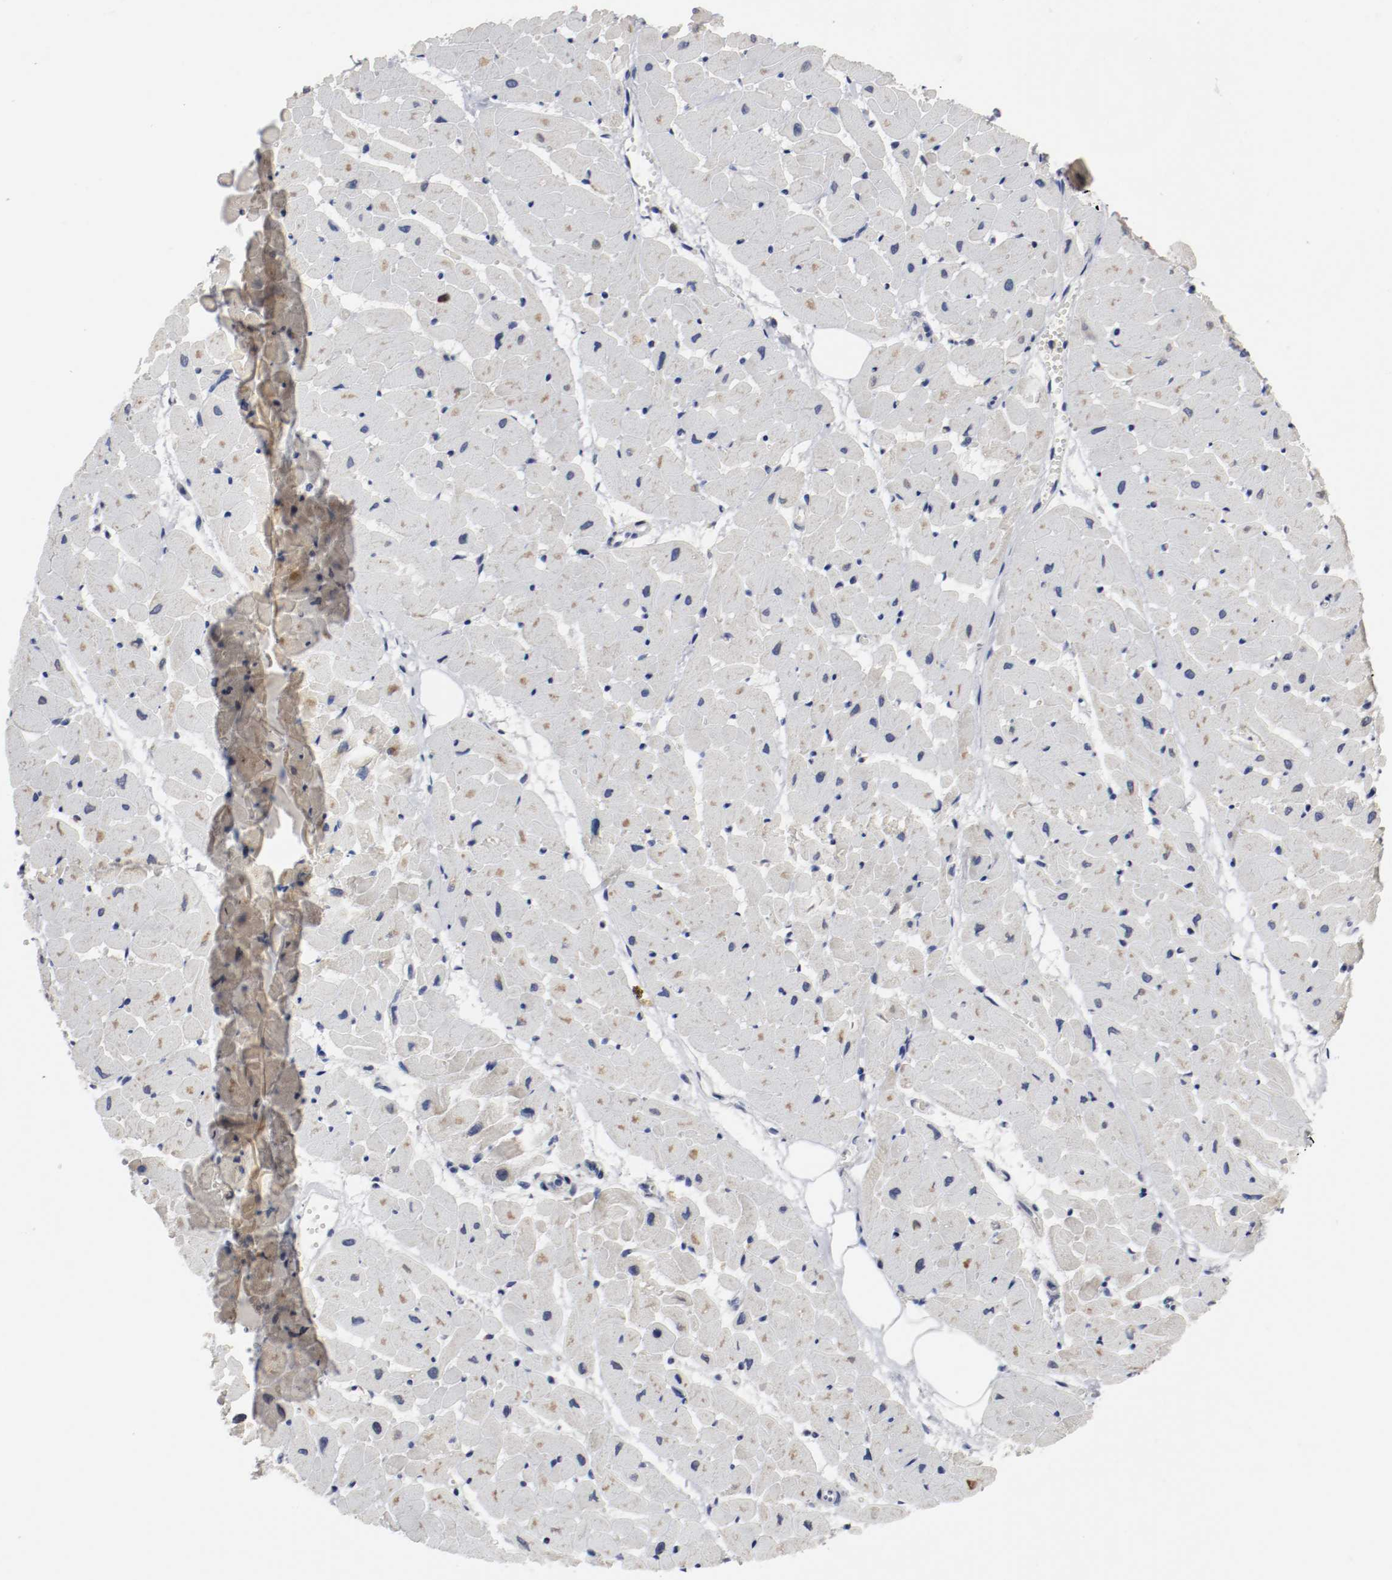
{"staining": {"intensity": "moderate", "quantity": "25%-75%", "location": "cytoplasmic/membranous"}, "tissue": "heart muscle", "cell_type": "Cardiomyocytes", "image_type": "normal", "snomed": [{"axis": "morphology", "description": "Normal tissue, NOS"}, {"axis": "topography", "description": "Heart"}], "caption": "This image exhibits normal heart muscle stained with immunohistochemistry to label a protein in brown. The cytoplasmic/membranous of cardiomyocytes show moderate positivity for the protein. Nuclei are counter-stained blue.", "gene": "MCM6", "patient": {"sex": "female", "age": 19}}